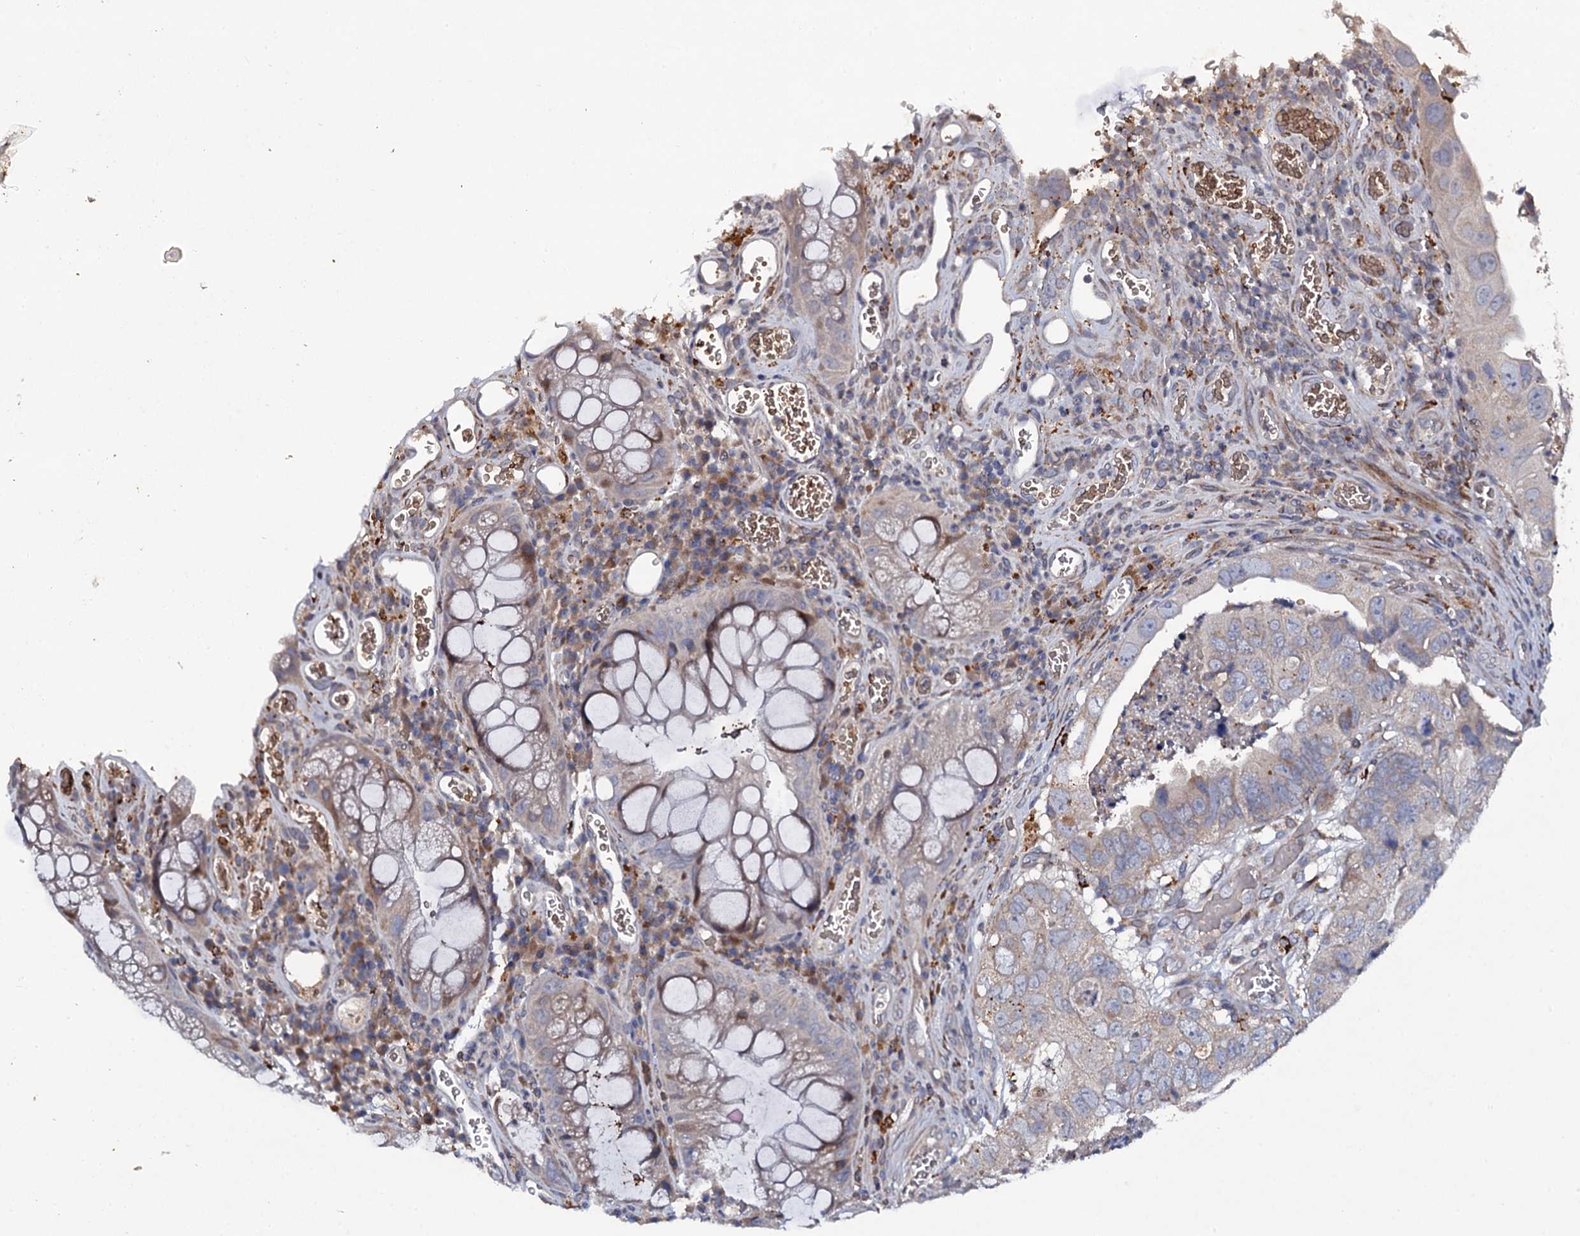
{"staining": {"intensity": "weak", "quantity": "<25%", "location": "cytoplasmic/membranous"}, "tissue": "colorectal cancer", "cell_type": "Tumor cells", "image_type": "cancer", "snomed": [{"axis": "morphology", "description": "Adenocarcinoma, NOS"}, {"axis": "topography", "description": "Rectum"}], "caption": "Tumor cells show no significant staining in colorectal adenocarcinoma.", "gene": "LRRC28", "patient": {"sex": "male", "age": 63}}